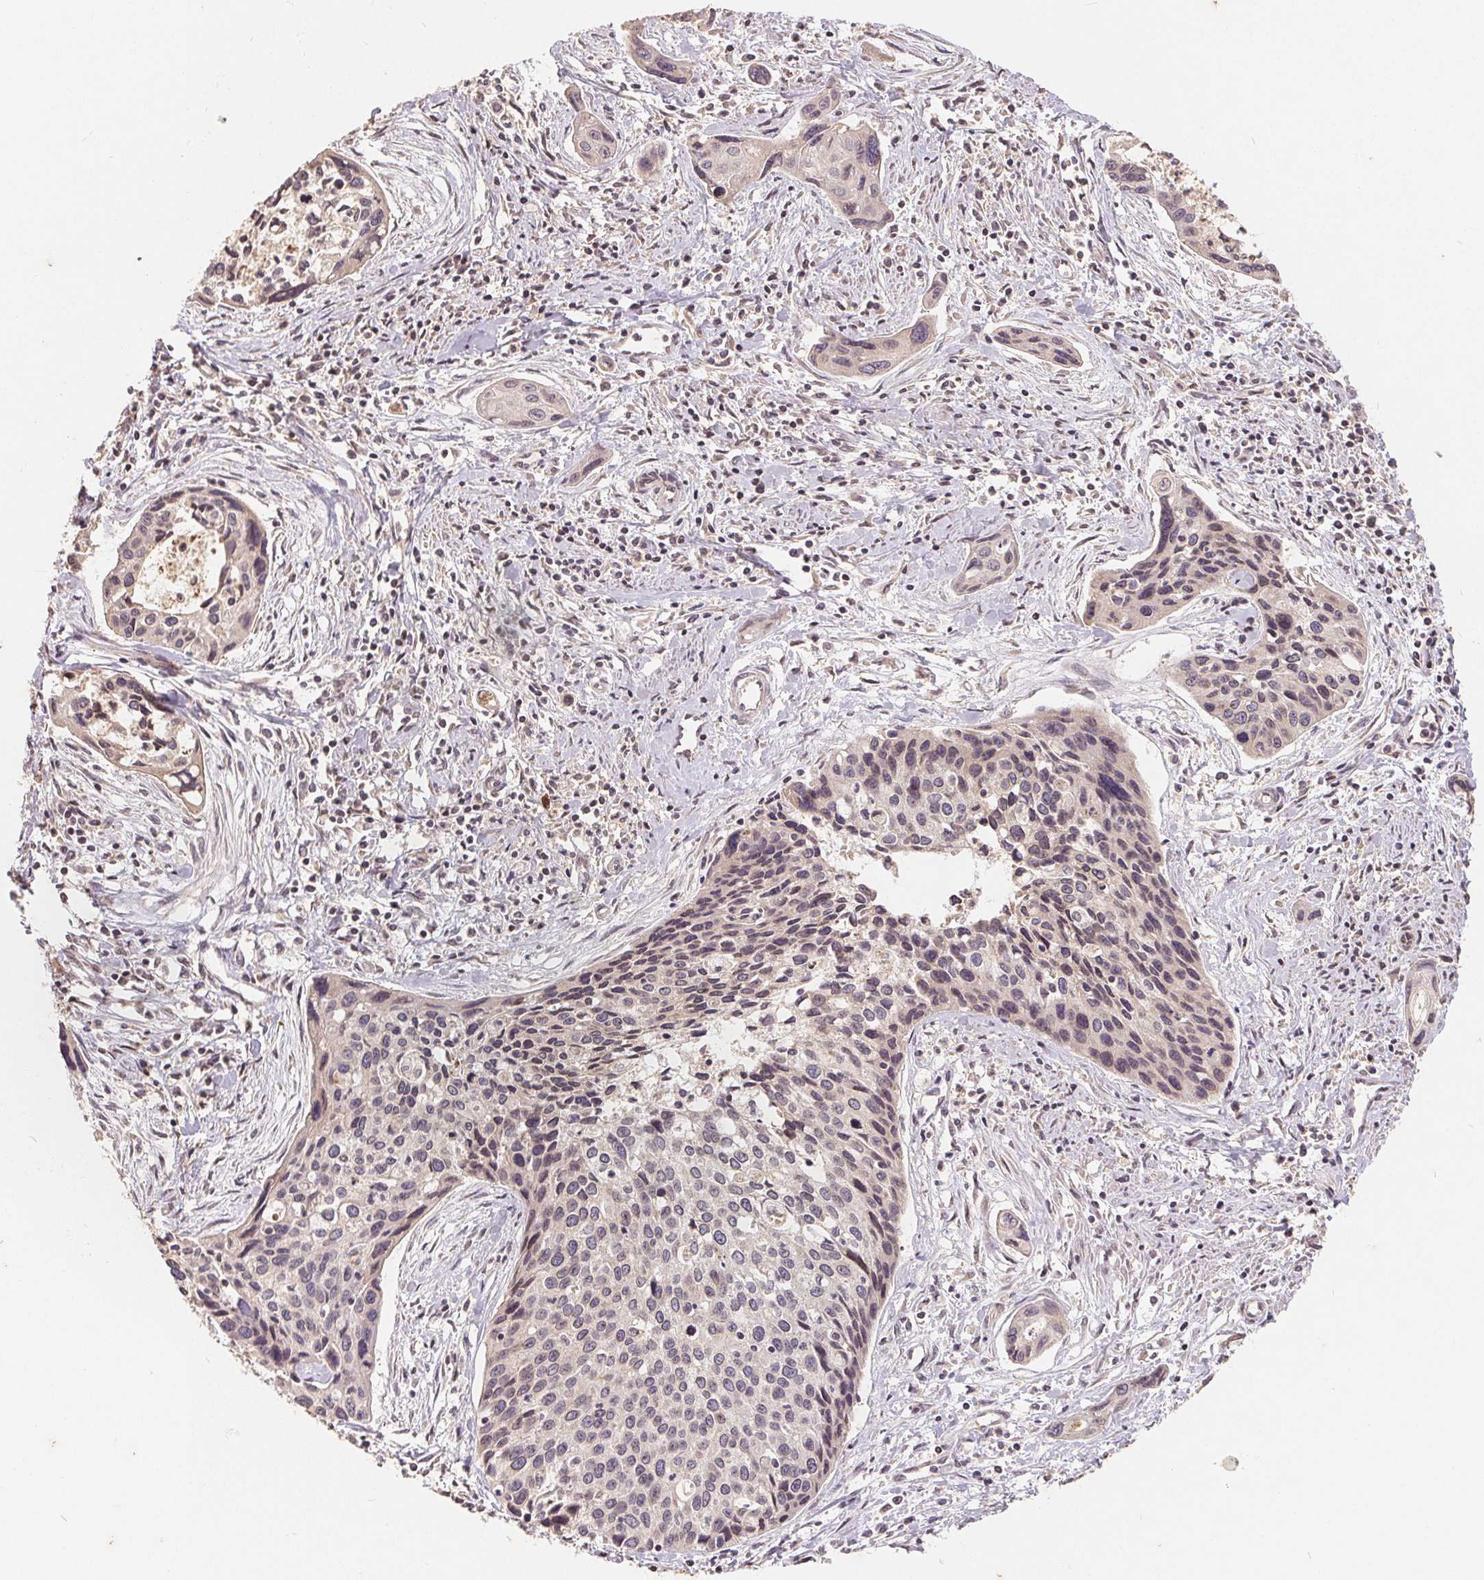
{"staining": {"intensity": "negative", "quantity": "none", "location": "none"}, "tissue": "cervical cancer", "cell_type": "Tumor cells", "image_type": "cancer", "snomed": [{"axis": "morphology", "description": "Squamous cell carcinoma, NOS"}, {"axis": "topography", "description": "Cervix"}], "caption": "This micrograph is of cervical squamous cell carcinoma stained with IHC to label a protein in brown with the nuclei are counter-stained blue. There is no staining in tumor cells.", "gene": "CDIPT", "patient": {"sex": "female", "age": 31}}